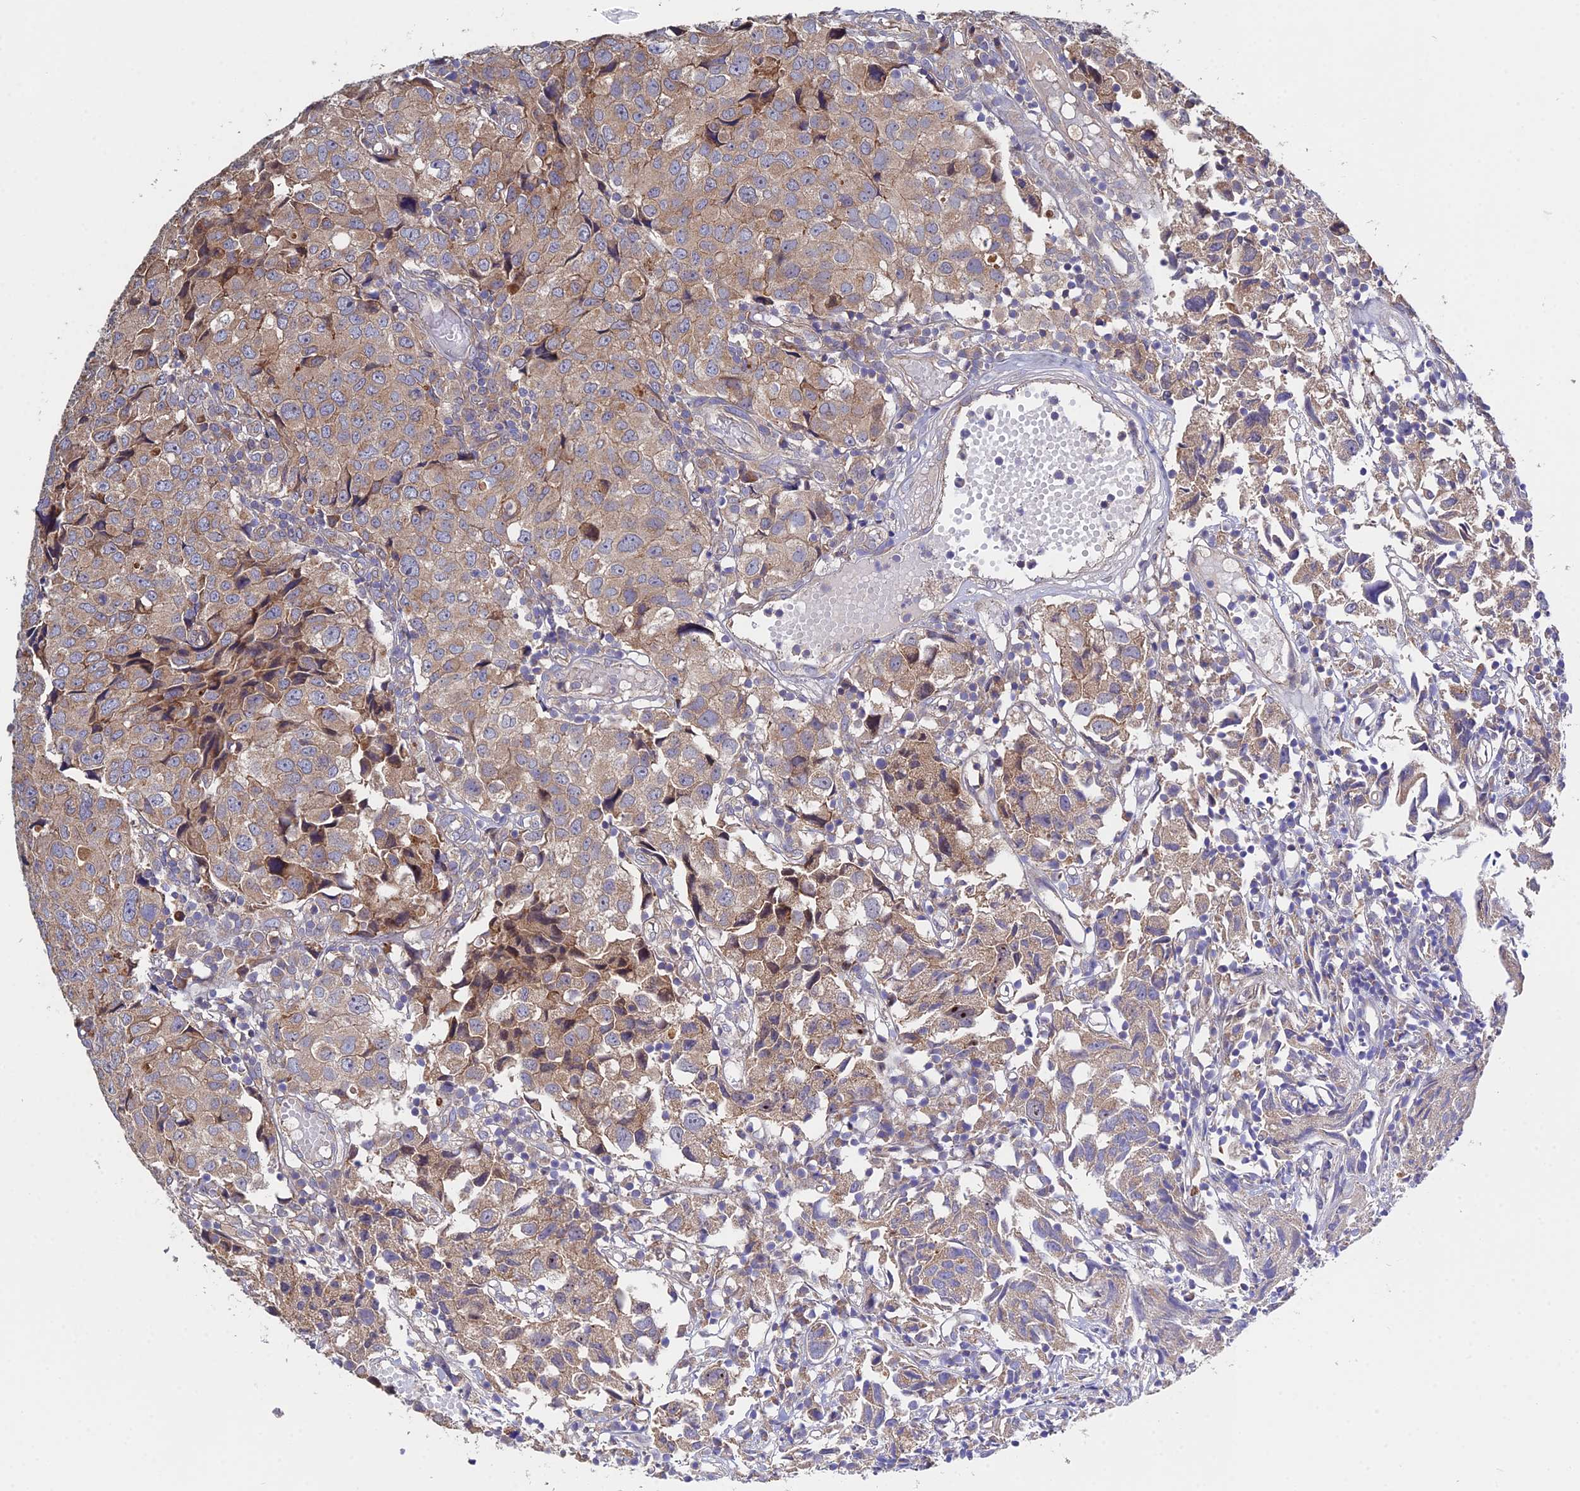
{"staining": {"intensity": "weak", "quantity": ">75%", "location": "cytoplasmic/membranous"}, "tissue": "urothelial cancer", "cell_type": "Tumor cells", "image_type": "cancer", "snomed": [{"axis": "morphology", "description": "Urothelial carcinoma, High grade"}, {"axis": "topography", "description": "Urinary bladder"}], "caption": "The image exhibits staining of high-grade urothelial carcinoma, revealing weak cytoplasmic/membranous protein positivity (brown color) within tumor cells.", "gene": "CDC37L1", "patient": {"sex": "female", "age": 75}}